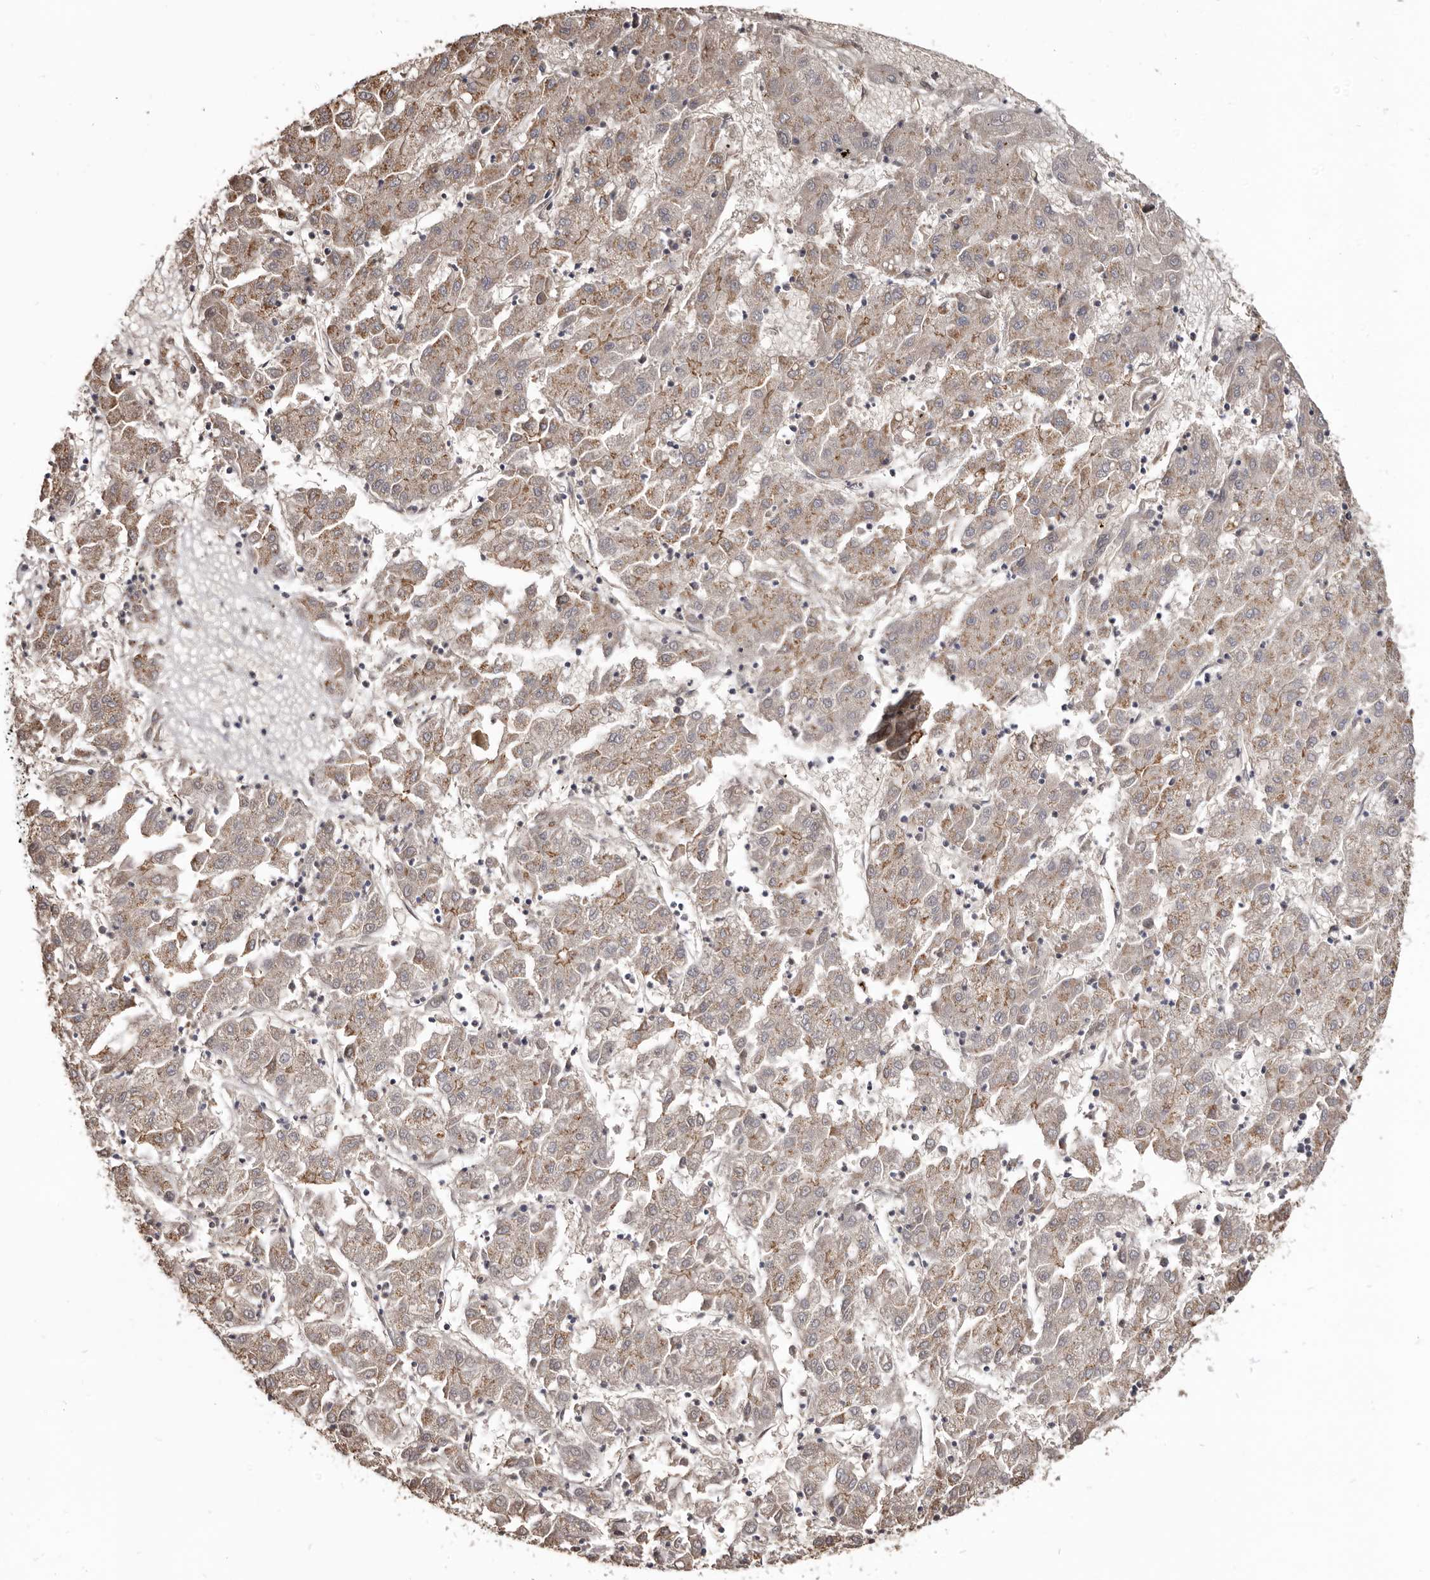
{"staining": {"intensity": "moderate", "quantity": ">75%", "location": "cytoplasmic/membranous"}, "tissue": "liver cancer", "cell_type": "Tumor cells", "image_type": "cancer", "snomed": [{"axis": "morphology", "description": "Carcinoma, Hepatocellular, NOS"}, {"axis": "topography", "description": "Liver"}], "caption": "Immunohistochemical staining of human liver cancer (hepatocellular carcinoma) demonstrates medium levels of moderate cytoplasmic/membranous protein positivity in approximately >75% of tumor cells.", "gene": "CGN", "patient": {"sex": "male", "age": 72}}